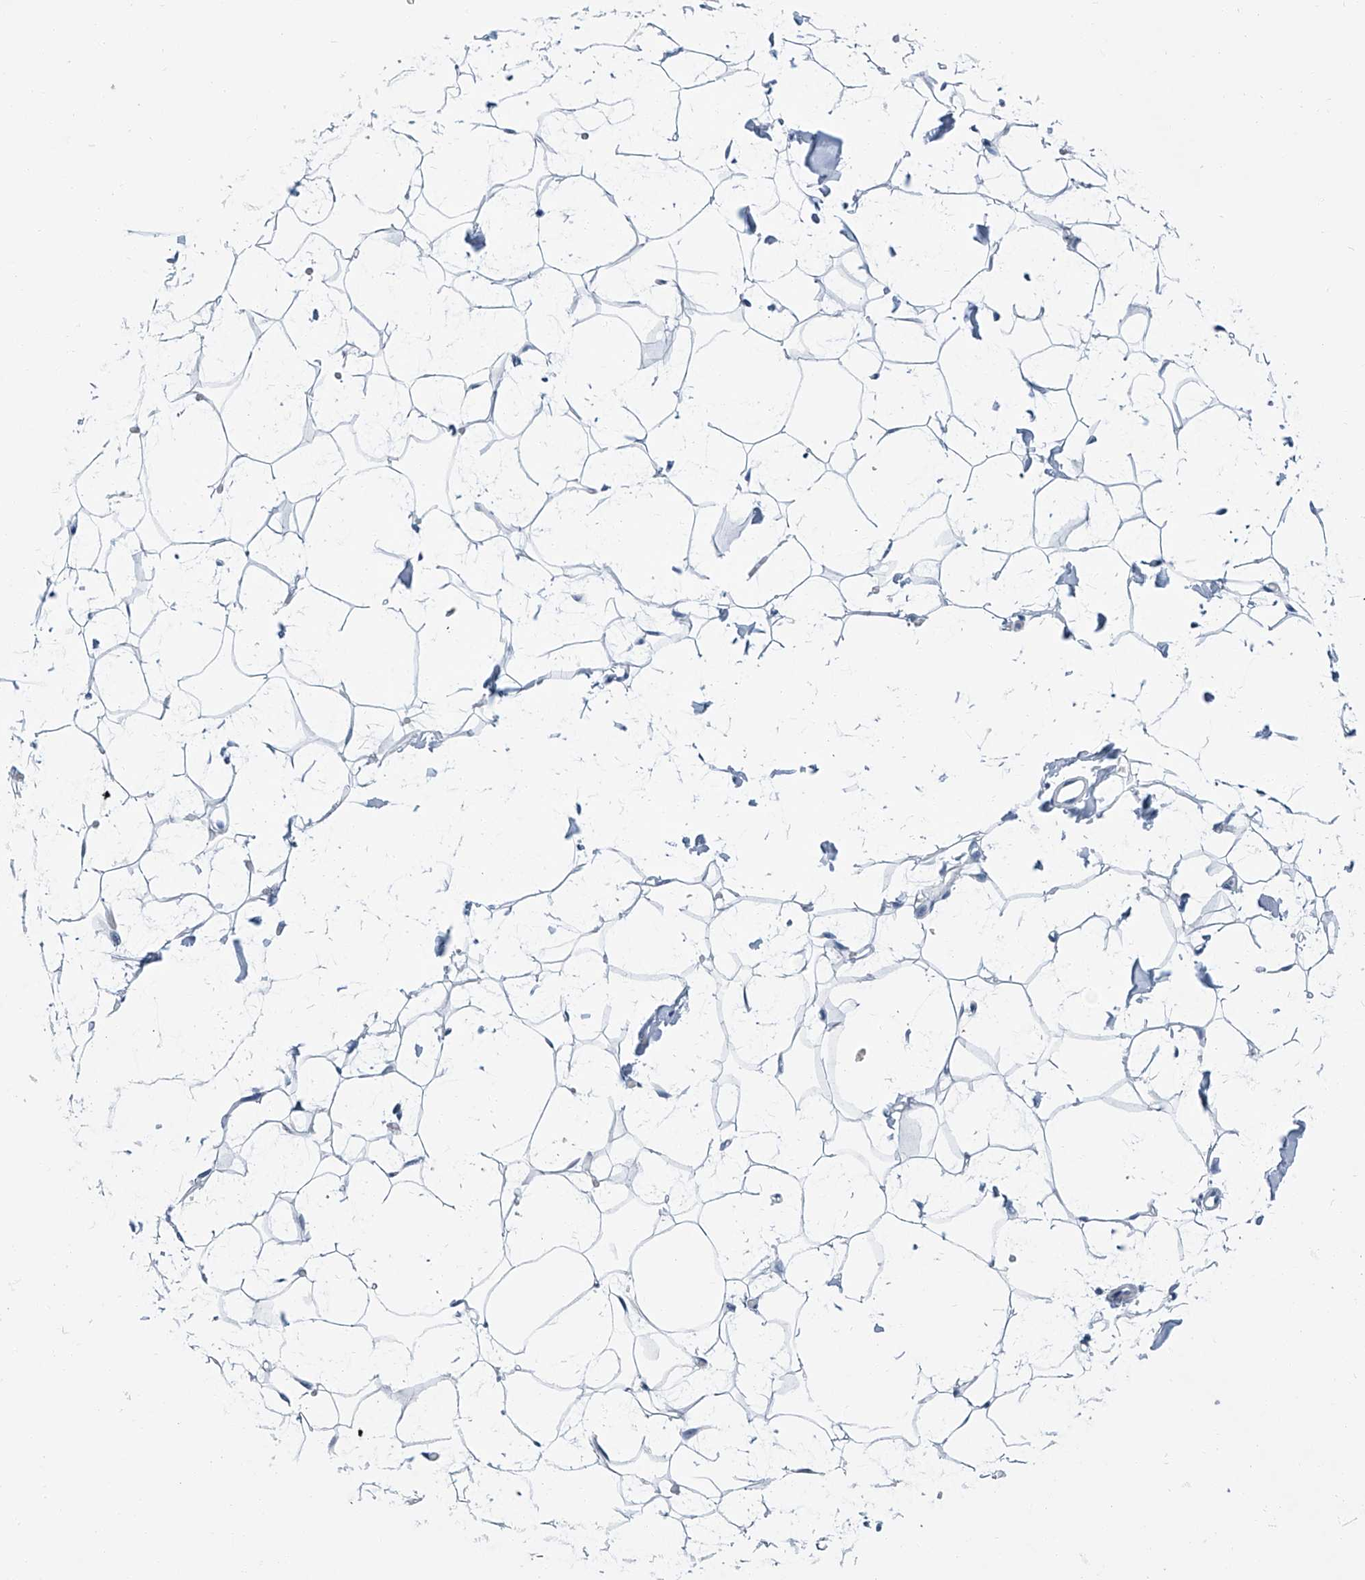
{"staining": {"intensity": "negative", "quantity": "none", "location": "none"}, "tissue": "adipose tissue", "cell_type": "Adipocytes", "image_type": "normal", "snomed": [{"axis": "morphology", "description": "Normal tissue, NOS"}, {"axis": "topography", "description": "Breast"}], "caption": "Human adipose tissue stained for a protein using immunohistochemistry shows no positivity in adipocytes.", "gene": "MT", "patient": {"sex": "female", "age": 23}}